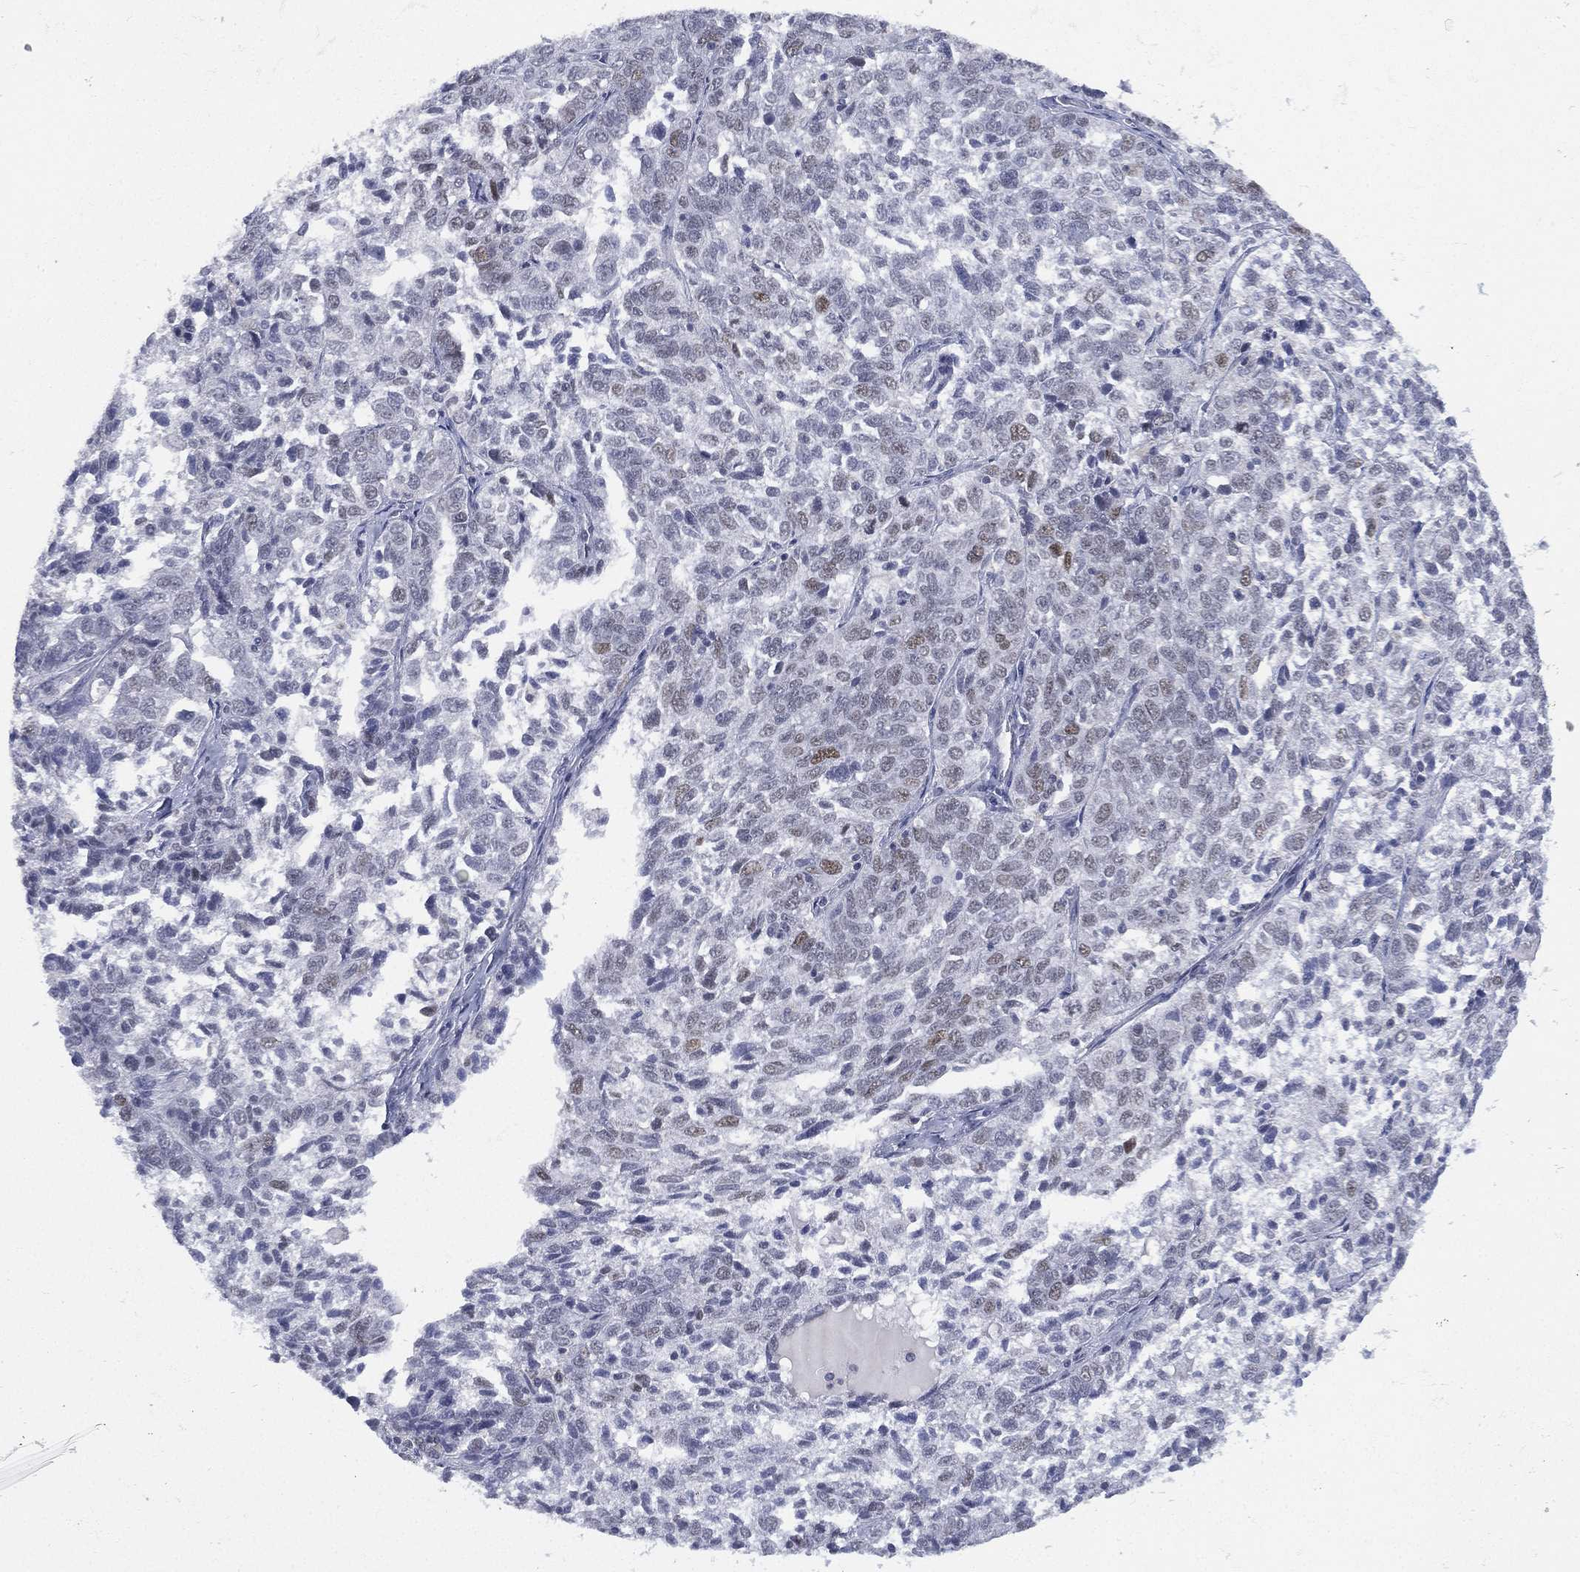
{"staining": {"intensity": "moderate", "quantity": "<25%", "location": "nuclear"}, "tissue": "ovarian cancer", "cell_type": "Tumor cells", "image_type": "cancer", "snomed": [{"axis": "morphology", "description": "Cystadenocarcinoma, serous, NOS"}, {"axis": "topography", "description": "Ovary"}], "caption": "A brown stain labels moderate nuclear staining of a protein in ovarian cancer tumor cells. The protein is shown in brown color, while the nuclei are stained blue.", "gene": "ZNF711", "patient": {"sex": "female", "age": 71}}